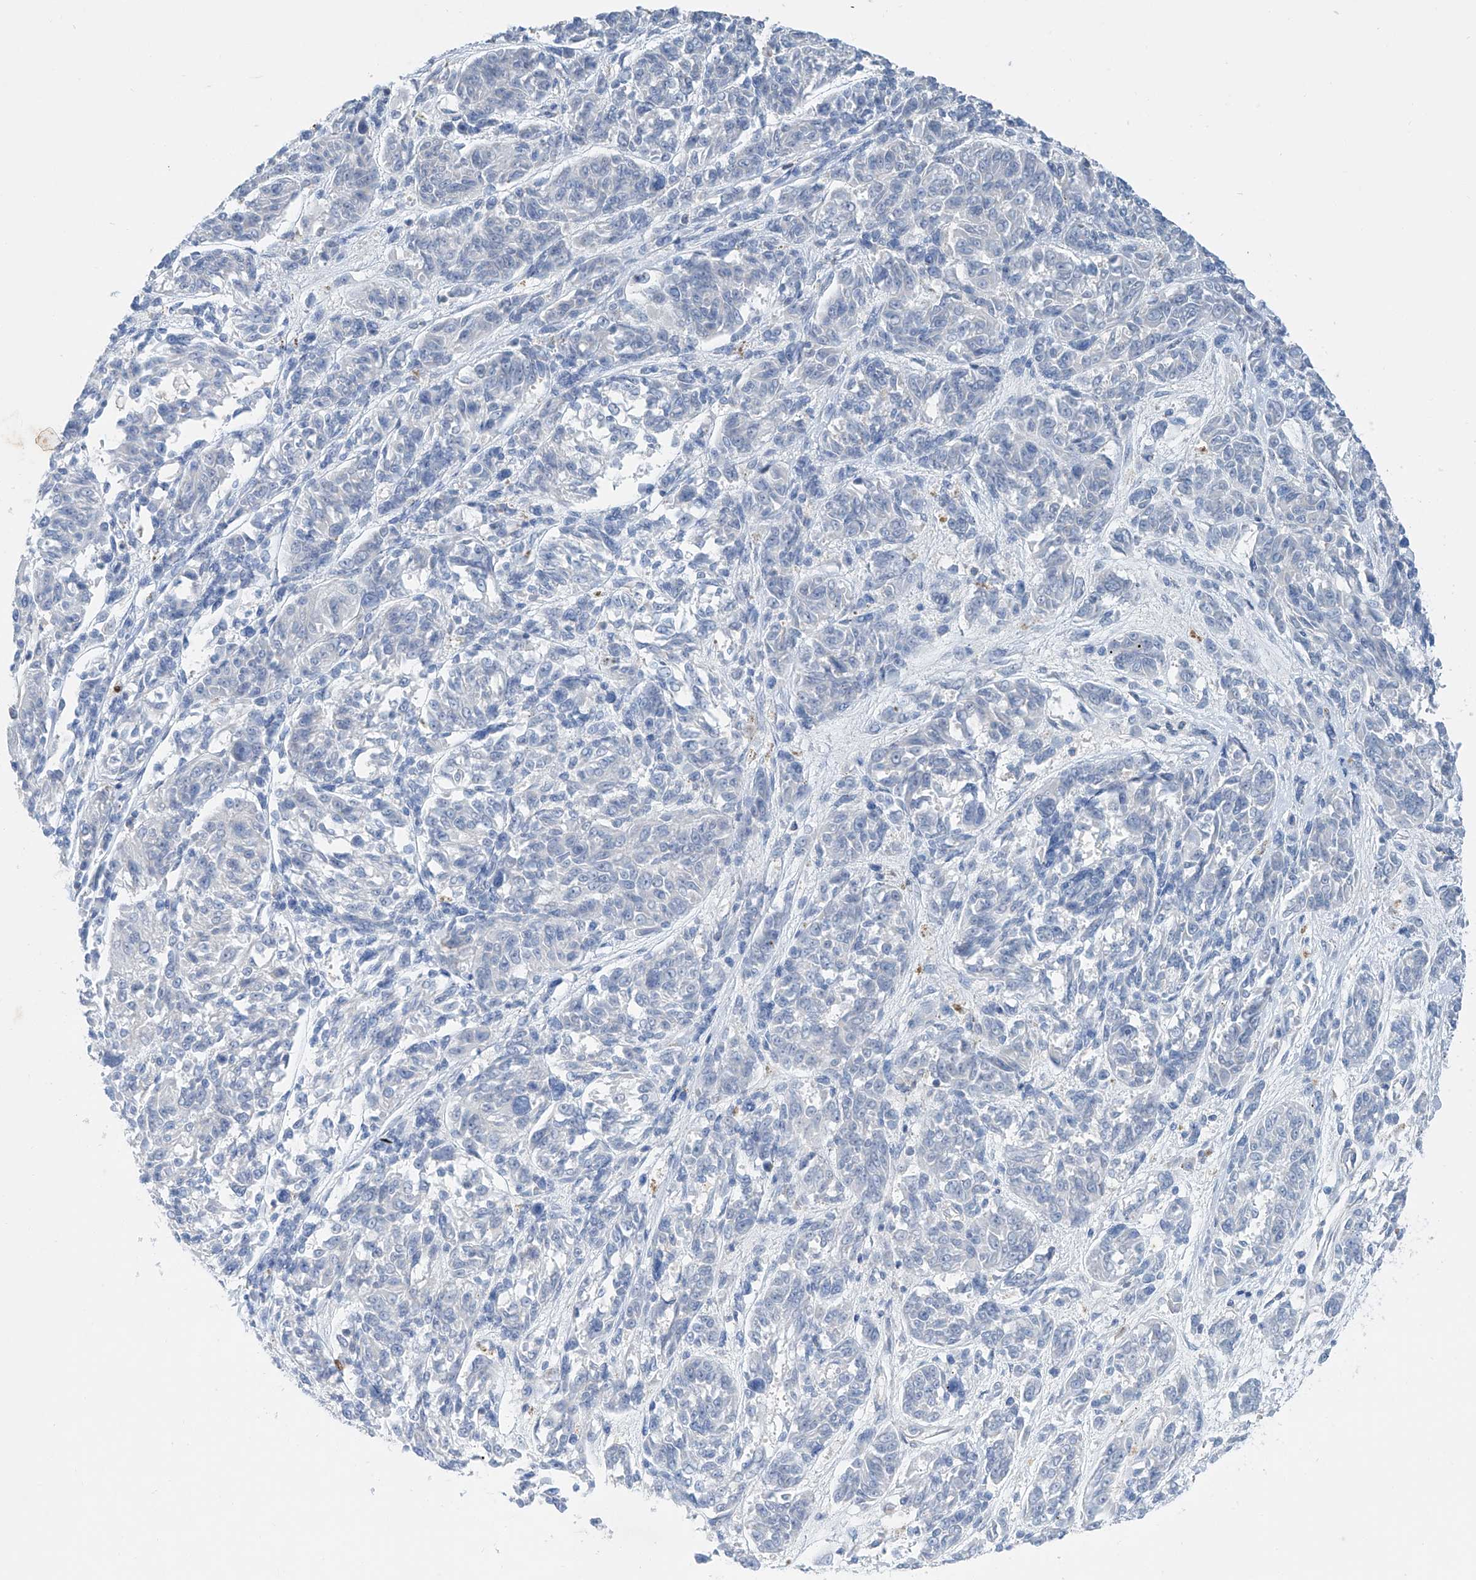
{"staining": {"intensity": "negative", "quantity": "none", "location": "none"}, "tissue": "melanoma", "cell_type": "Tumor cells", "image_type": "cancer", "snomed": [{"axis": "morphology", "description": "Malignant melanoma, NOS"}, {"axis": "topography", "description": "Skin"}], "caption": "Immunohistochemistry of melanoma exhibits no positivity in tumor cells. Nuclei are stained in blue.", "gene": "ANKRD34A", "patient": {"sex": "male", "age": 53}}